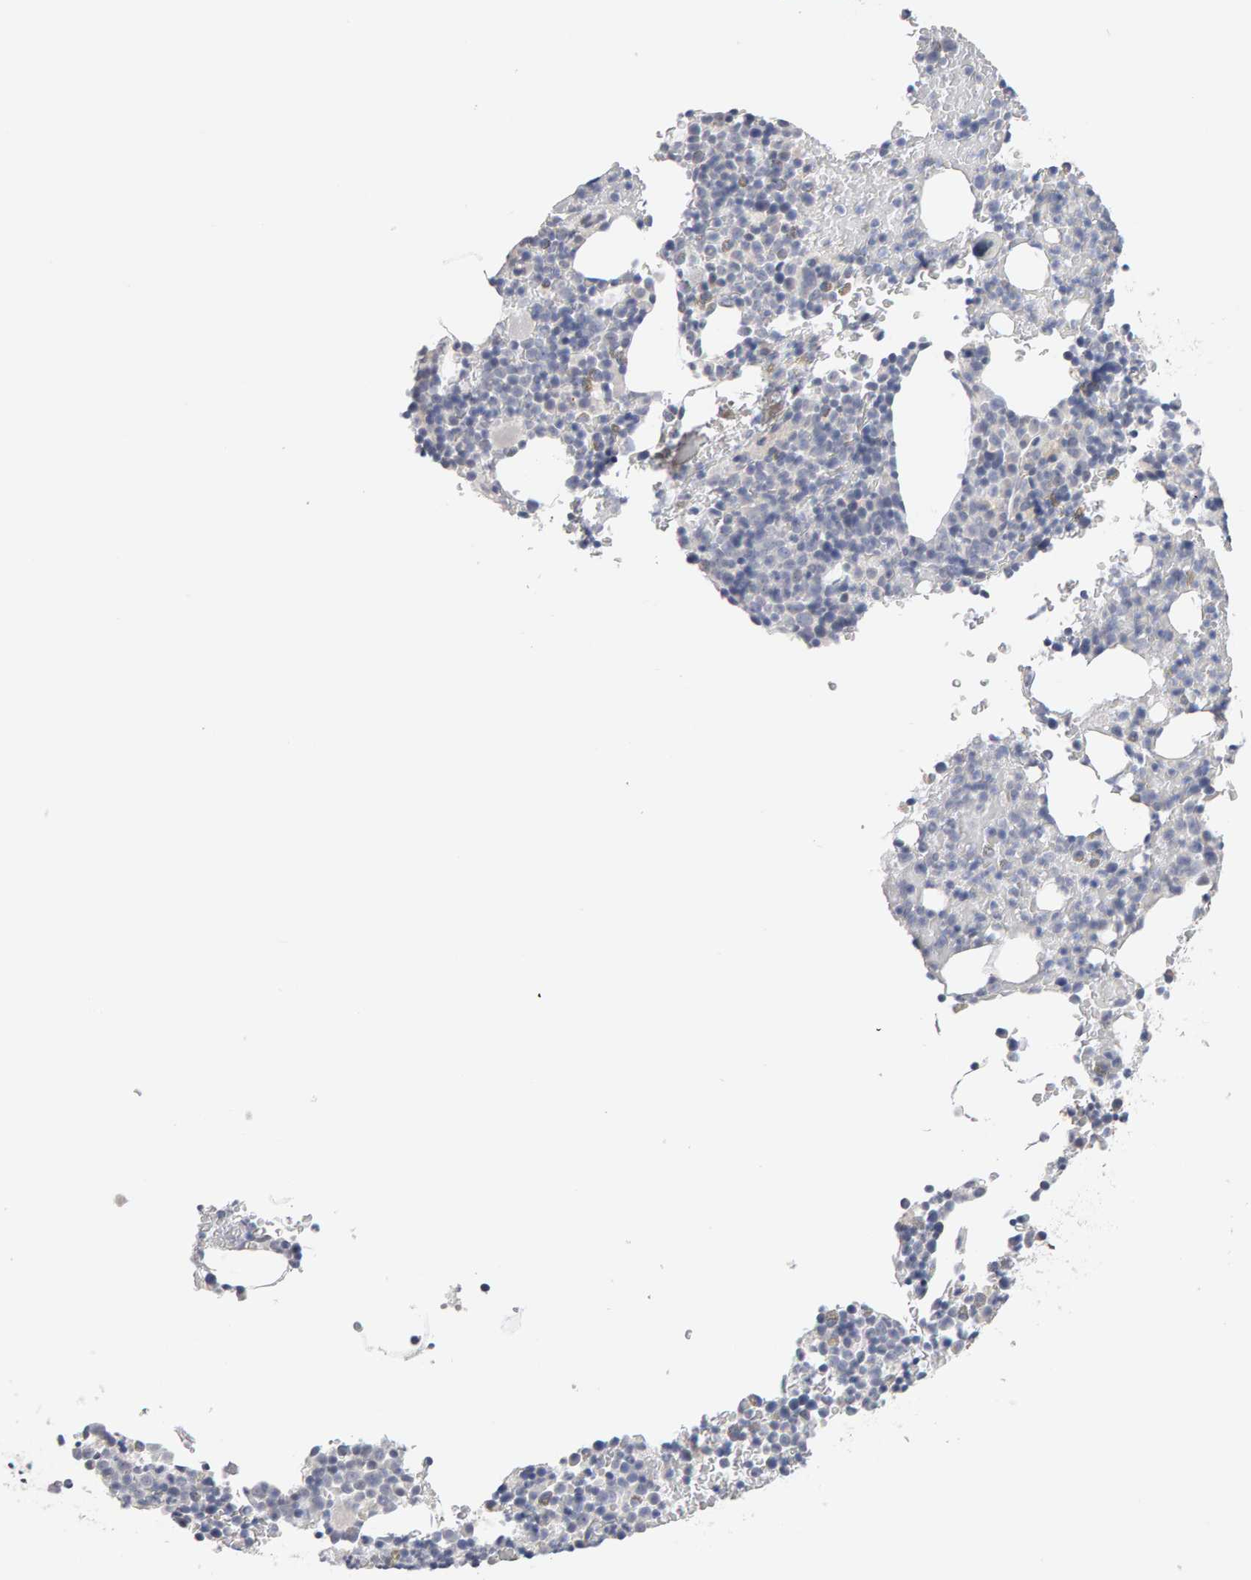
{"staining": {"intensity": "negative", "quantity": "none", "location": "none"}, "tissue": "bone marrow", "cell_type": "Hematopoietic cells", "image_type": "normal", "snomed": [{"axis": "morphology", "description": "Normal tissue, NOS"}, {"axis": "morphology", "description": "Inflammation, NOS"}, {"axis": "topography", "description": "Bone marrow"}], "caption": "Hematopoietic cells are negative for brown protein staining in unremarkable bone marrow. The staining is performed using DAB (3,3'-diaminobenzidine) brown chromogen with nuclei counter-stained in using hematoxylin.", "gene": "HNF4A", "patient": {"sex": "male", "age": 72}}